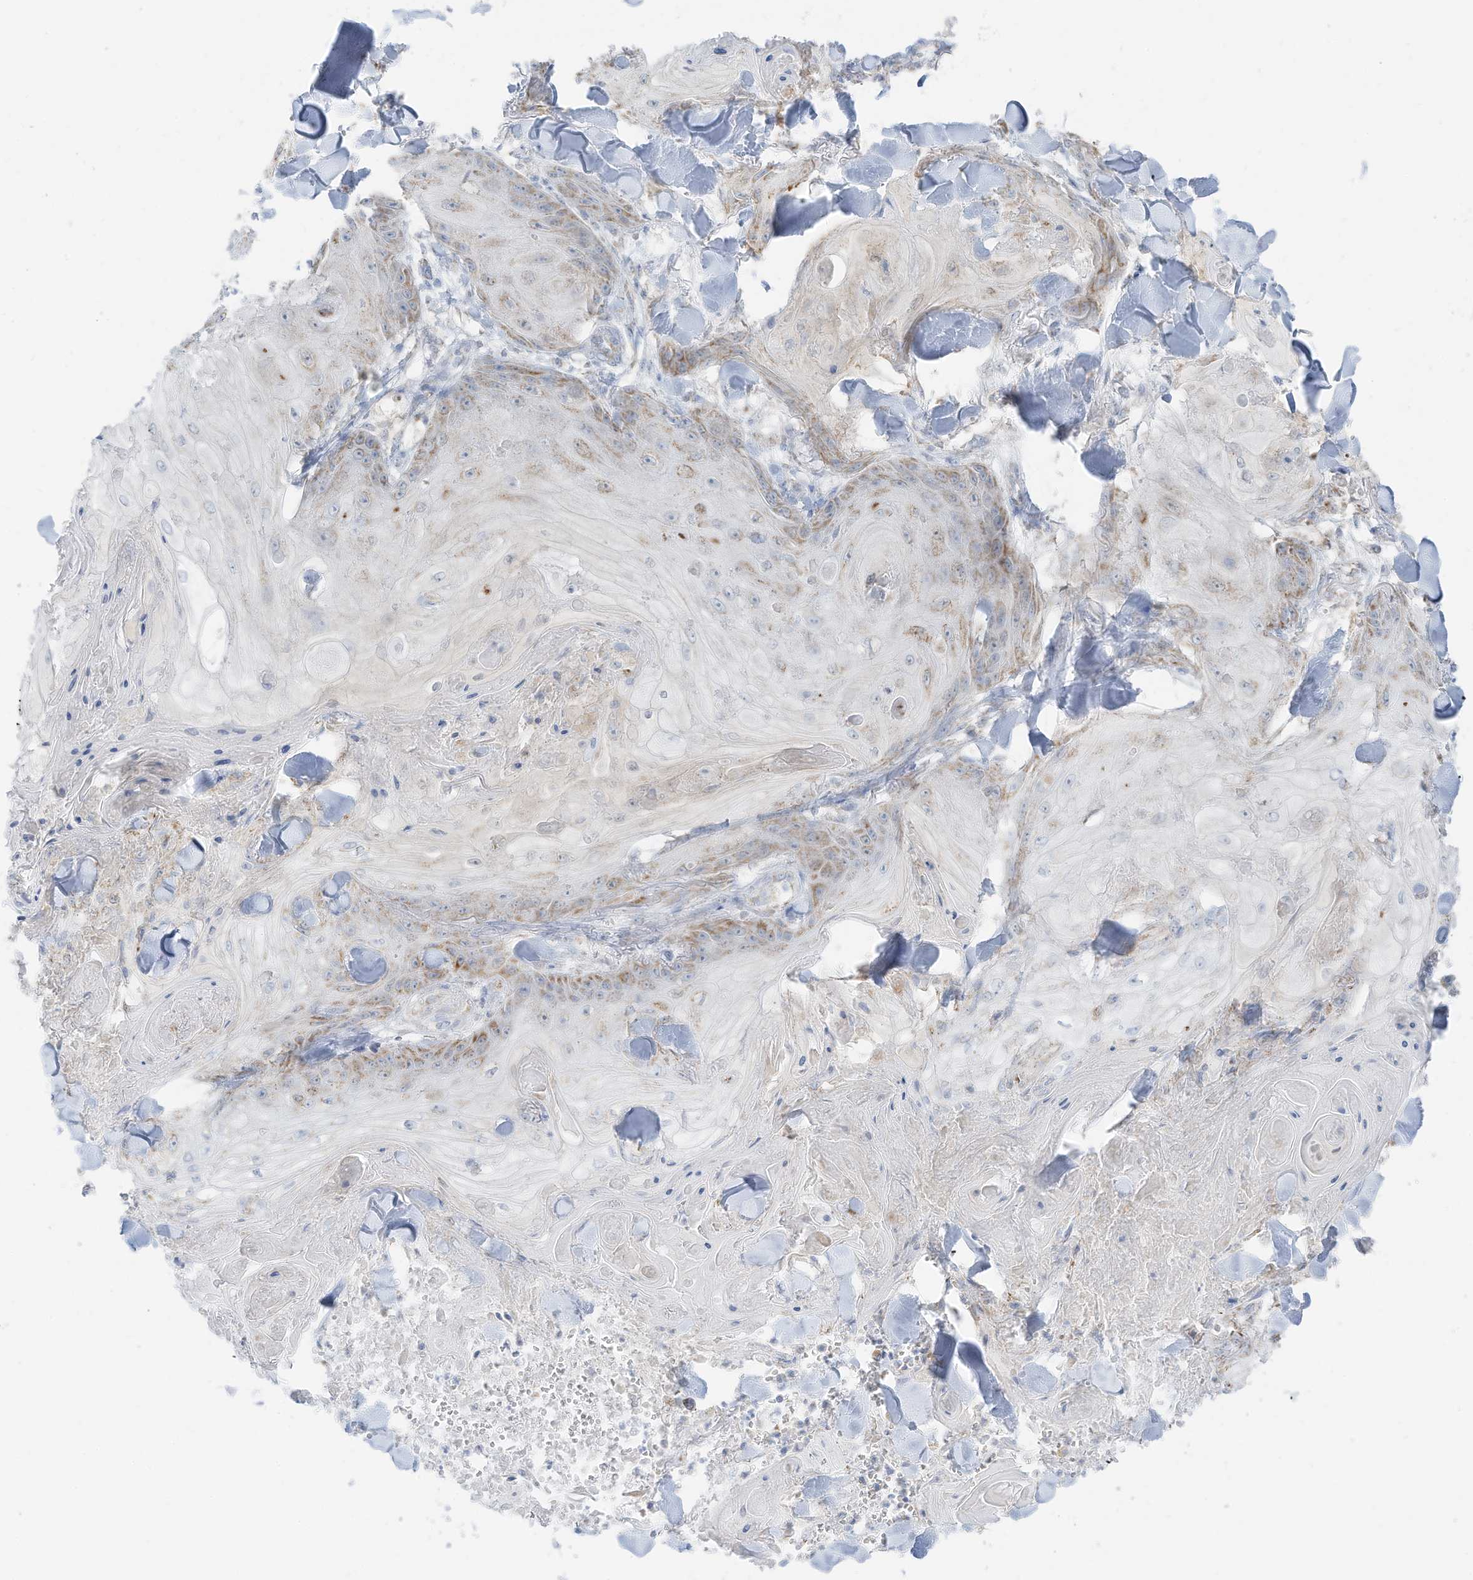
{"staining": {"intensity": "weak", "quantity": ">75%", "location": "cytoplasmic/membranous"}, "tissue": "skin cancer", "cell_type": "Tumor cells", "image_type": "cancer", "snomed": [{"axis": "morphology", "description": "Squamous cell carcinoma, NOS"}, {"axis": "topography", "description": "Skin"}], "caption": "Protein staining demonstrates weak cytoplasmic/membranous expression in approximately >75% of tumor cells in skin cancer. (brown staining indicates protein expression, while blue staining denotes nuclei).", "gene": "ETHE1", "patient": {"sex": "male", "age": 74}}